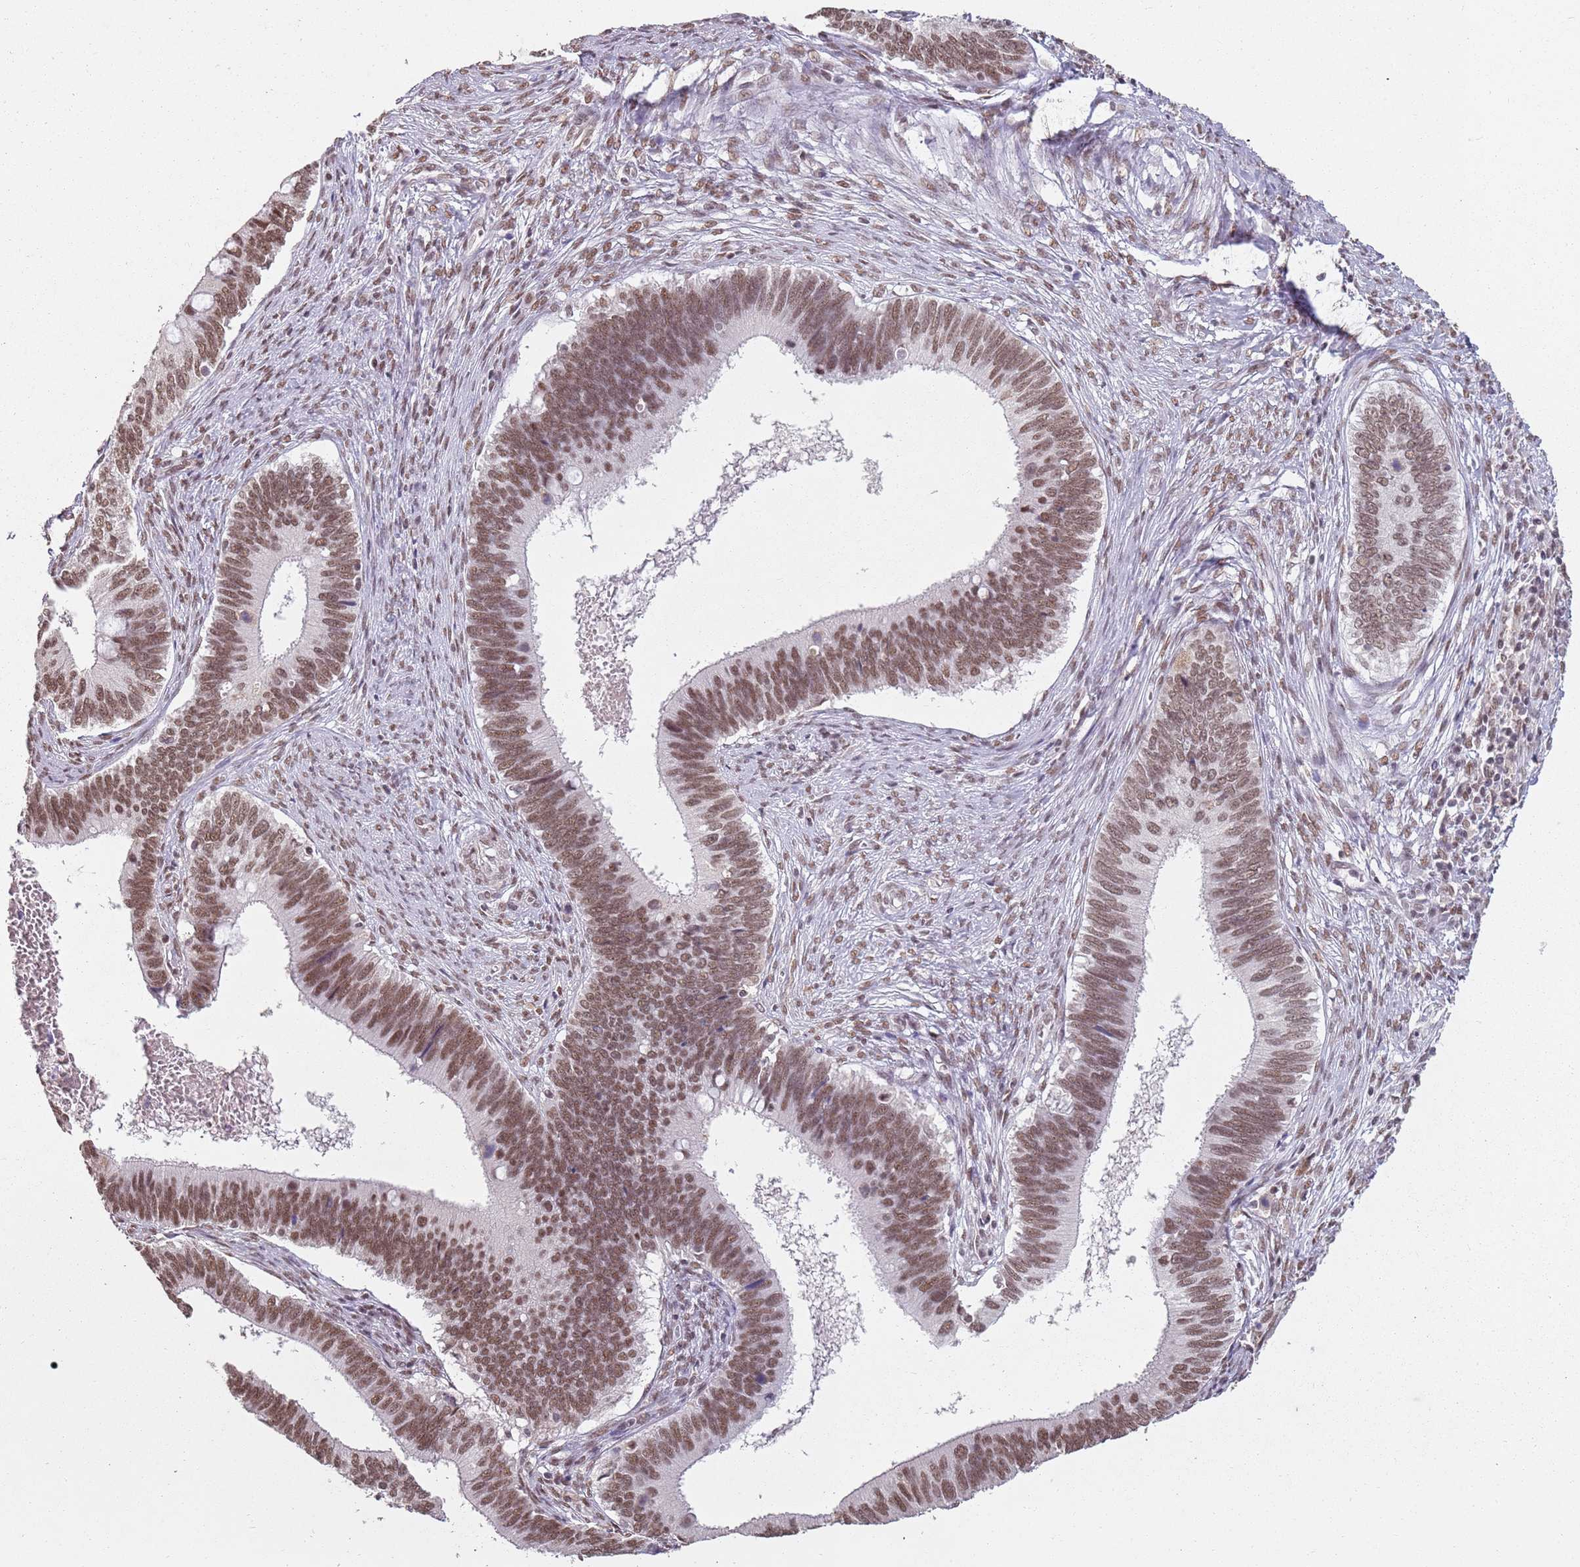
{"staining": {"intensity": "moderate", "quantity": ">75%", "location": "nuclear"}, "tissue": "cervical cancer", "cell_type": "Tumor cells", "image_type": "cancer", "snomed": [{"axis": "morphology", "description": "Adenocarcinoma, NOS"}, {"axis": "topography", "description": "Cervix"}], "caption": "Adenocarcinoma (cervical) stained with IHC demonstrates moderate nuclear expression in about >75% of tumor cells.", "gene": "ARL14EP", "patient": {"sex": "female", "age": 42}}